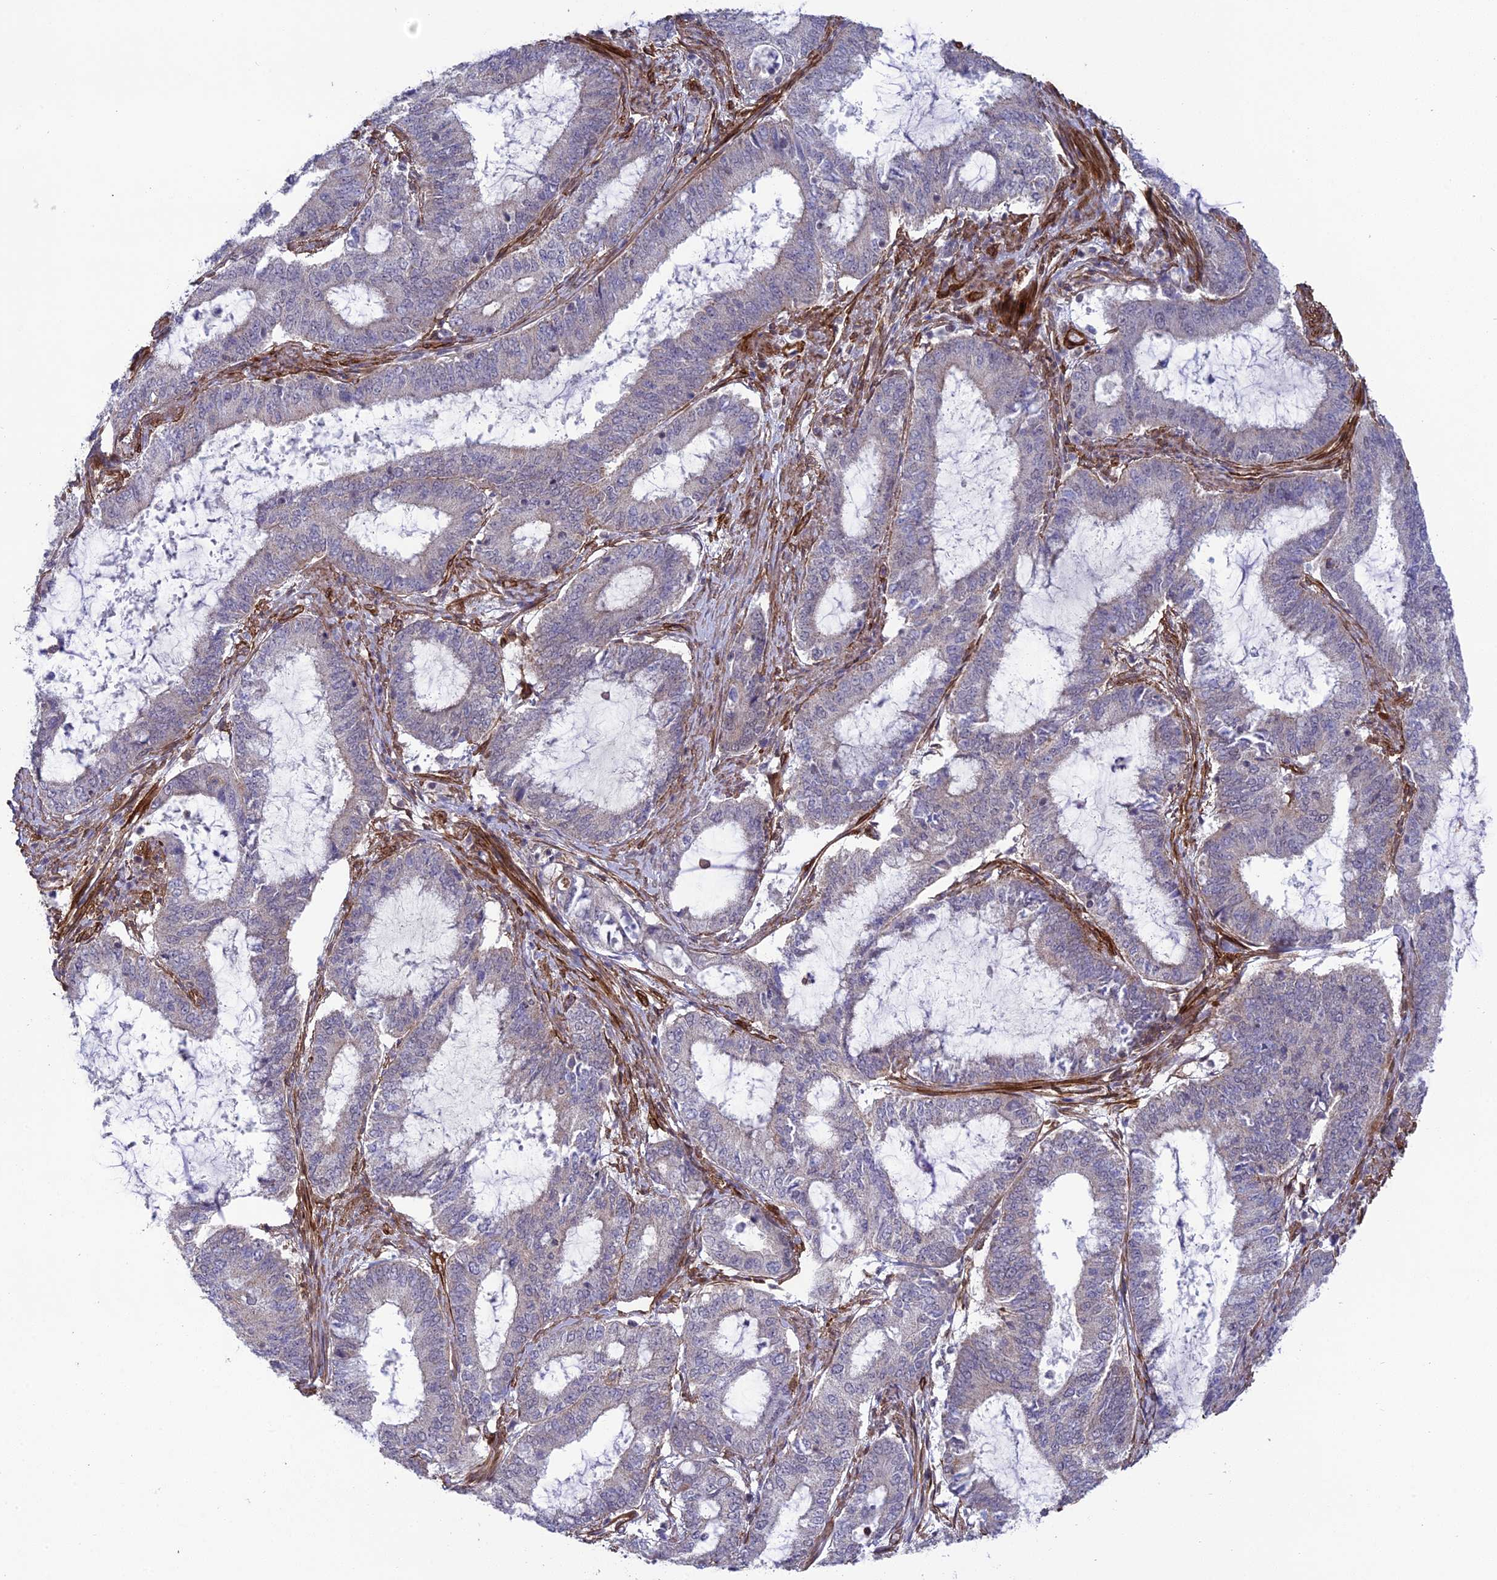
{"staining": {"intensity": "negative", "quantity": "none", "location": "none"}, "tissue": "endometrial cancer", "cell_type": "Tumor cells", "image_type": "cancer", "snomed": [{"axis": "morphology", "description": "Adenocarcinoma, NOS"}, {"axis": "topography", "description": "Endometrium"}], "caption": "This photomicrograph is of endometrial adenocarcinoma stained with IHC to label a protein in brown with the nuclei are counter-stained blue. There is no staining in tumor cells. The staining was performed using DAB (3,3'-diaminobenzidine) to visualize the protein expression in brown, while the nuclei were stained in blue with hematoxylin (Magnification: 20x).", "gene": "TNS1", "patient": {"sex": "female", "age": 51}}